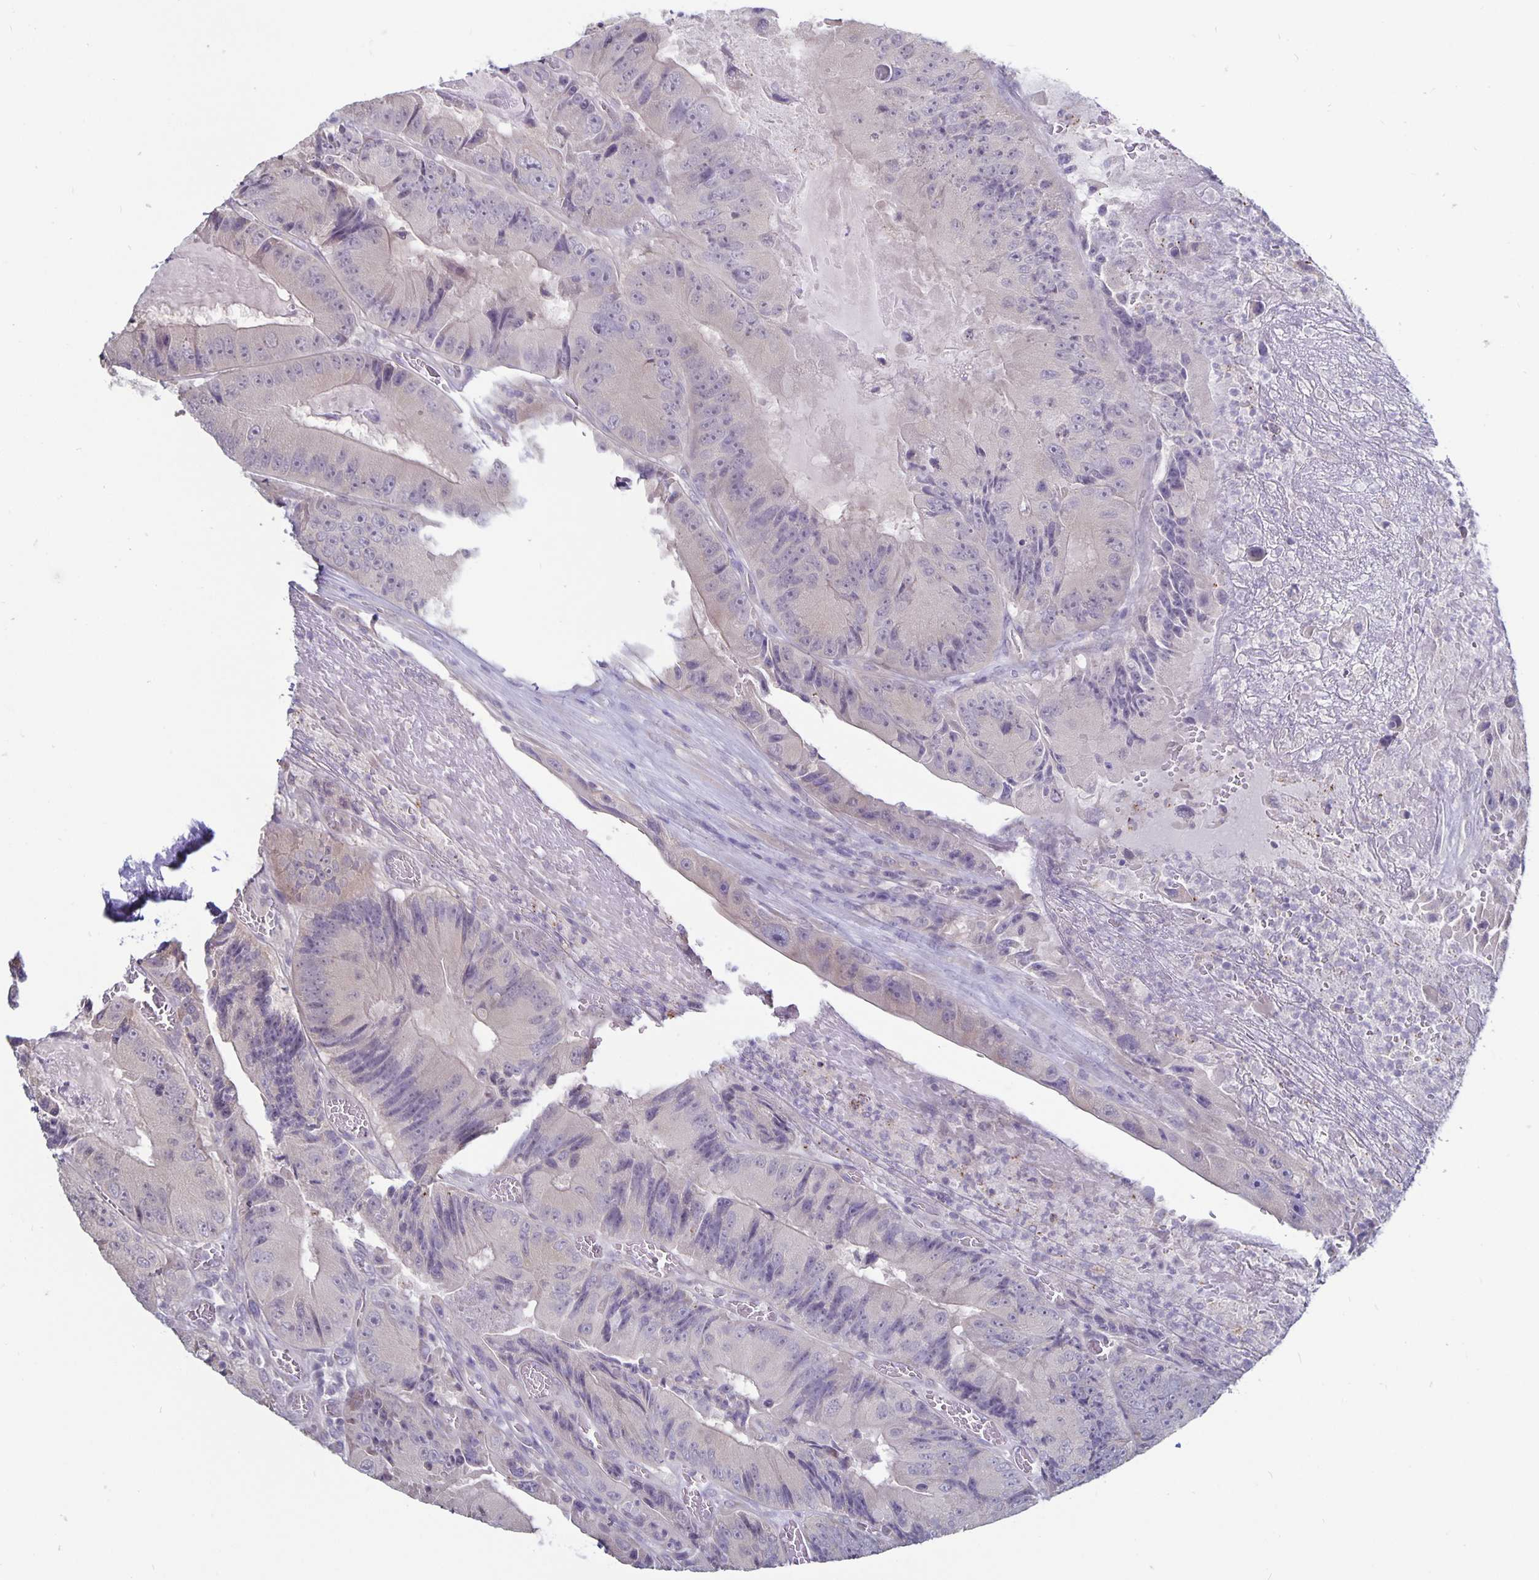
{"staining": {"intensity": "negative", "quantity": "none", "location": "none"}, "tissue": "colorectal cancer", "cell_type": "Tumor cells", "image_type": "cancer", "snomed": [{"axis": "morphology", "description": "Adenocarcinoma, NOS"}, {"axis": "topography", "description": "Colon"}], "caption": "Immunohistochemistry (IHC) micrograph of human colorectal cancer stained for a protein (brown), which shows no expression in tumor cells. (DAB (3,3'-diaminobenzidine) IHC, high magnification).", "gene": "PLCB3", "patient": {"sex": "female", "age": 86}}